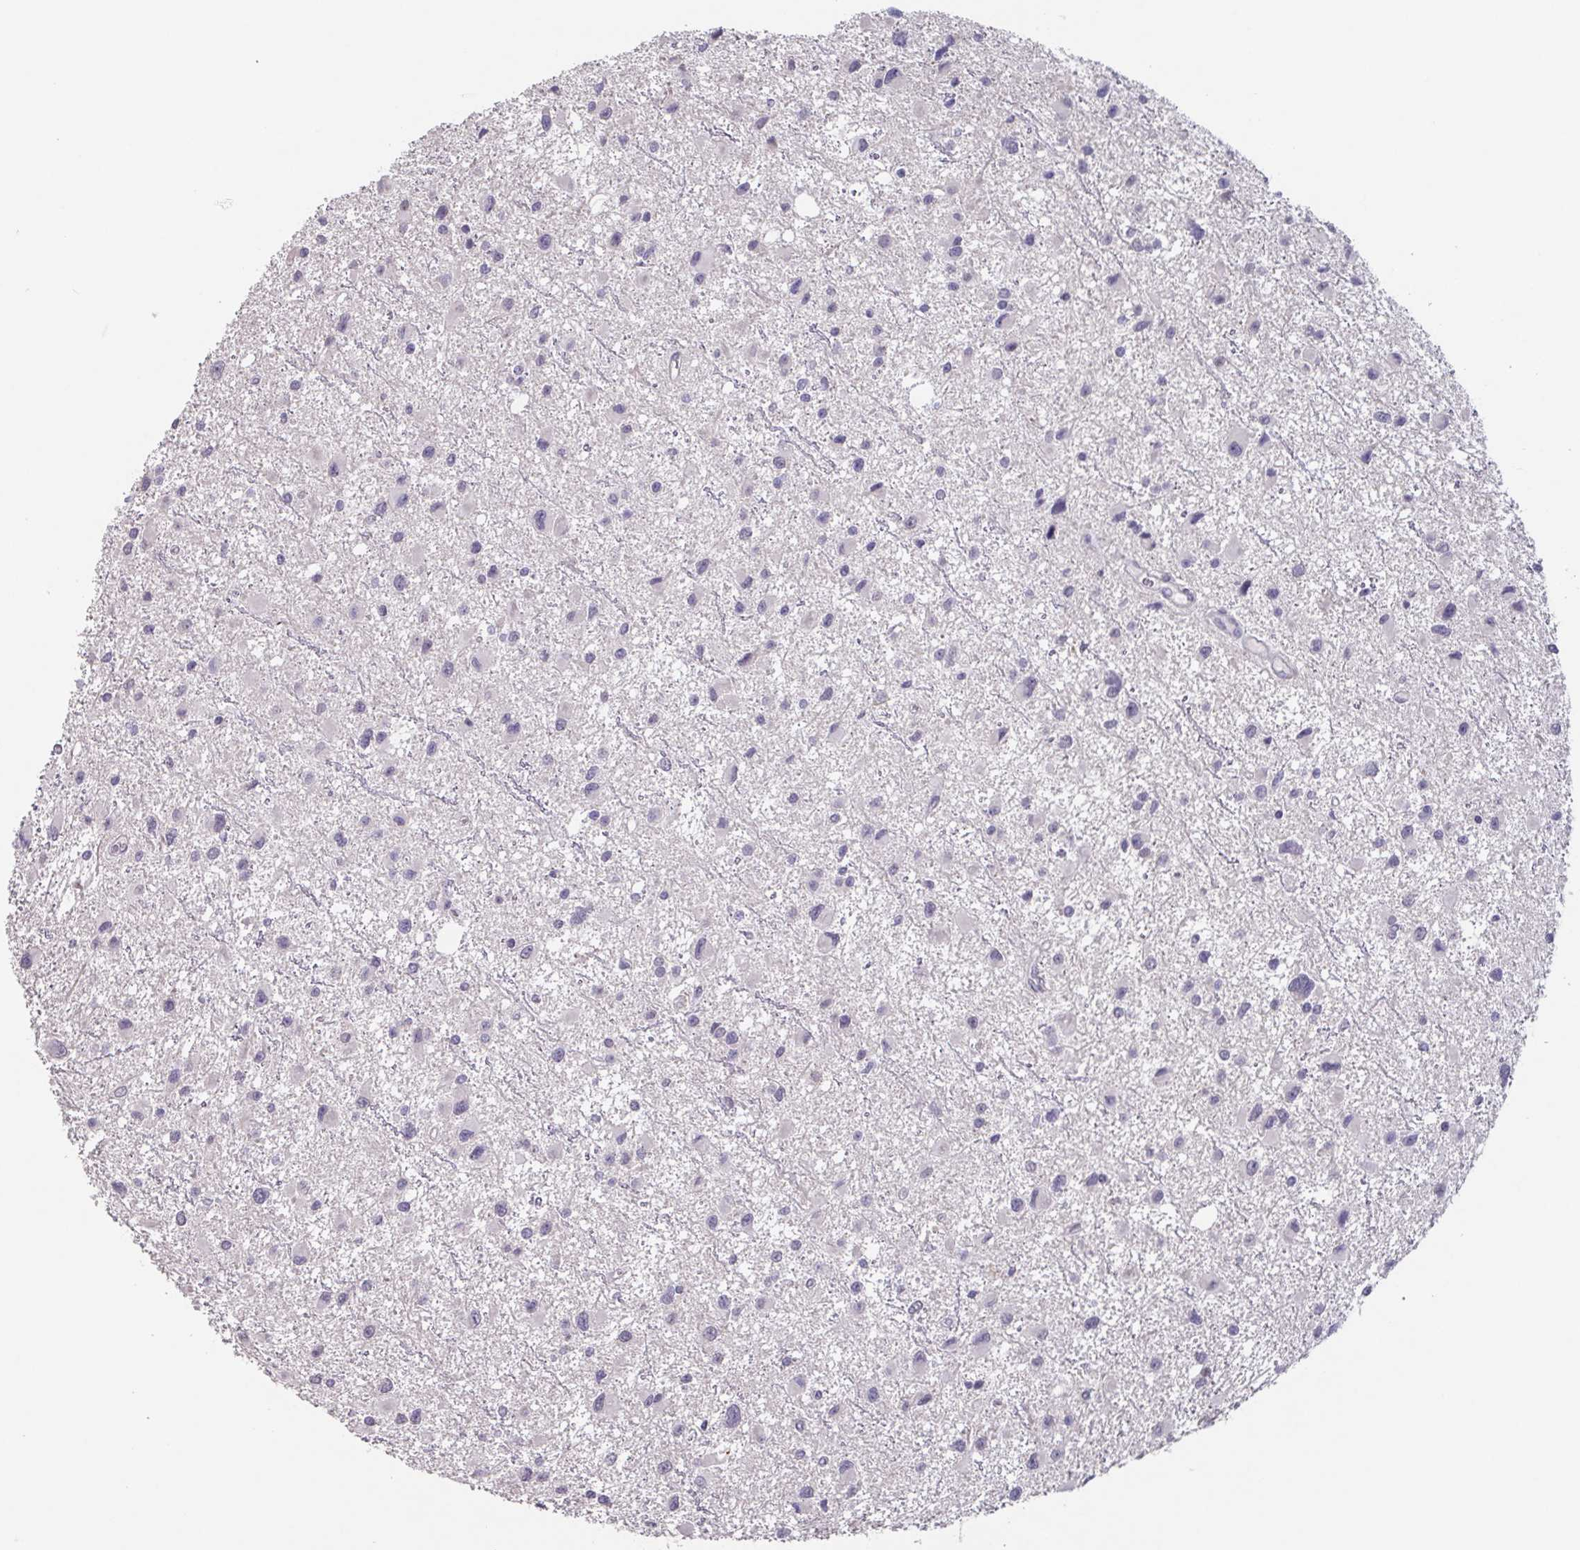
{"staining": {"intensity": "negative", "quantity": "none", "location": "none"}, "tissue": "glioma", "cell_type": "Tumor cells", "image_type": "cancer", "snomed": [{"axis": "morphology", "description": "Glioma, malignant, Low grade"}, {"axis": "topography", "description": "Brain"}], "caption": "Malignant glioma (low-grade) was stained to show a protein in brown. There is no significant positivity in tumor cells. The staining is performed using DAB (3,3'-diaminobenzidine) brown chromogen with nuclei counter-stained in using hematoxylin.", "gene": "GHRL", "patient": {"sex": "female", "age": 32}}